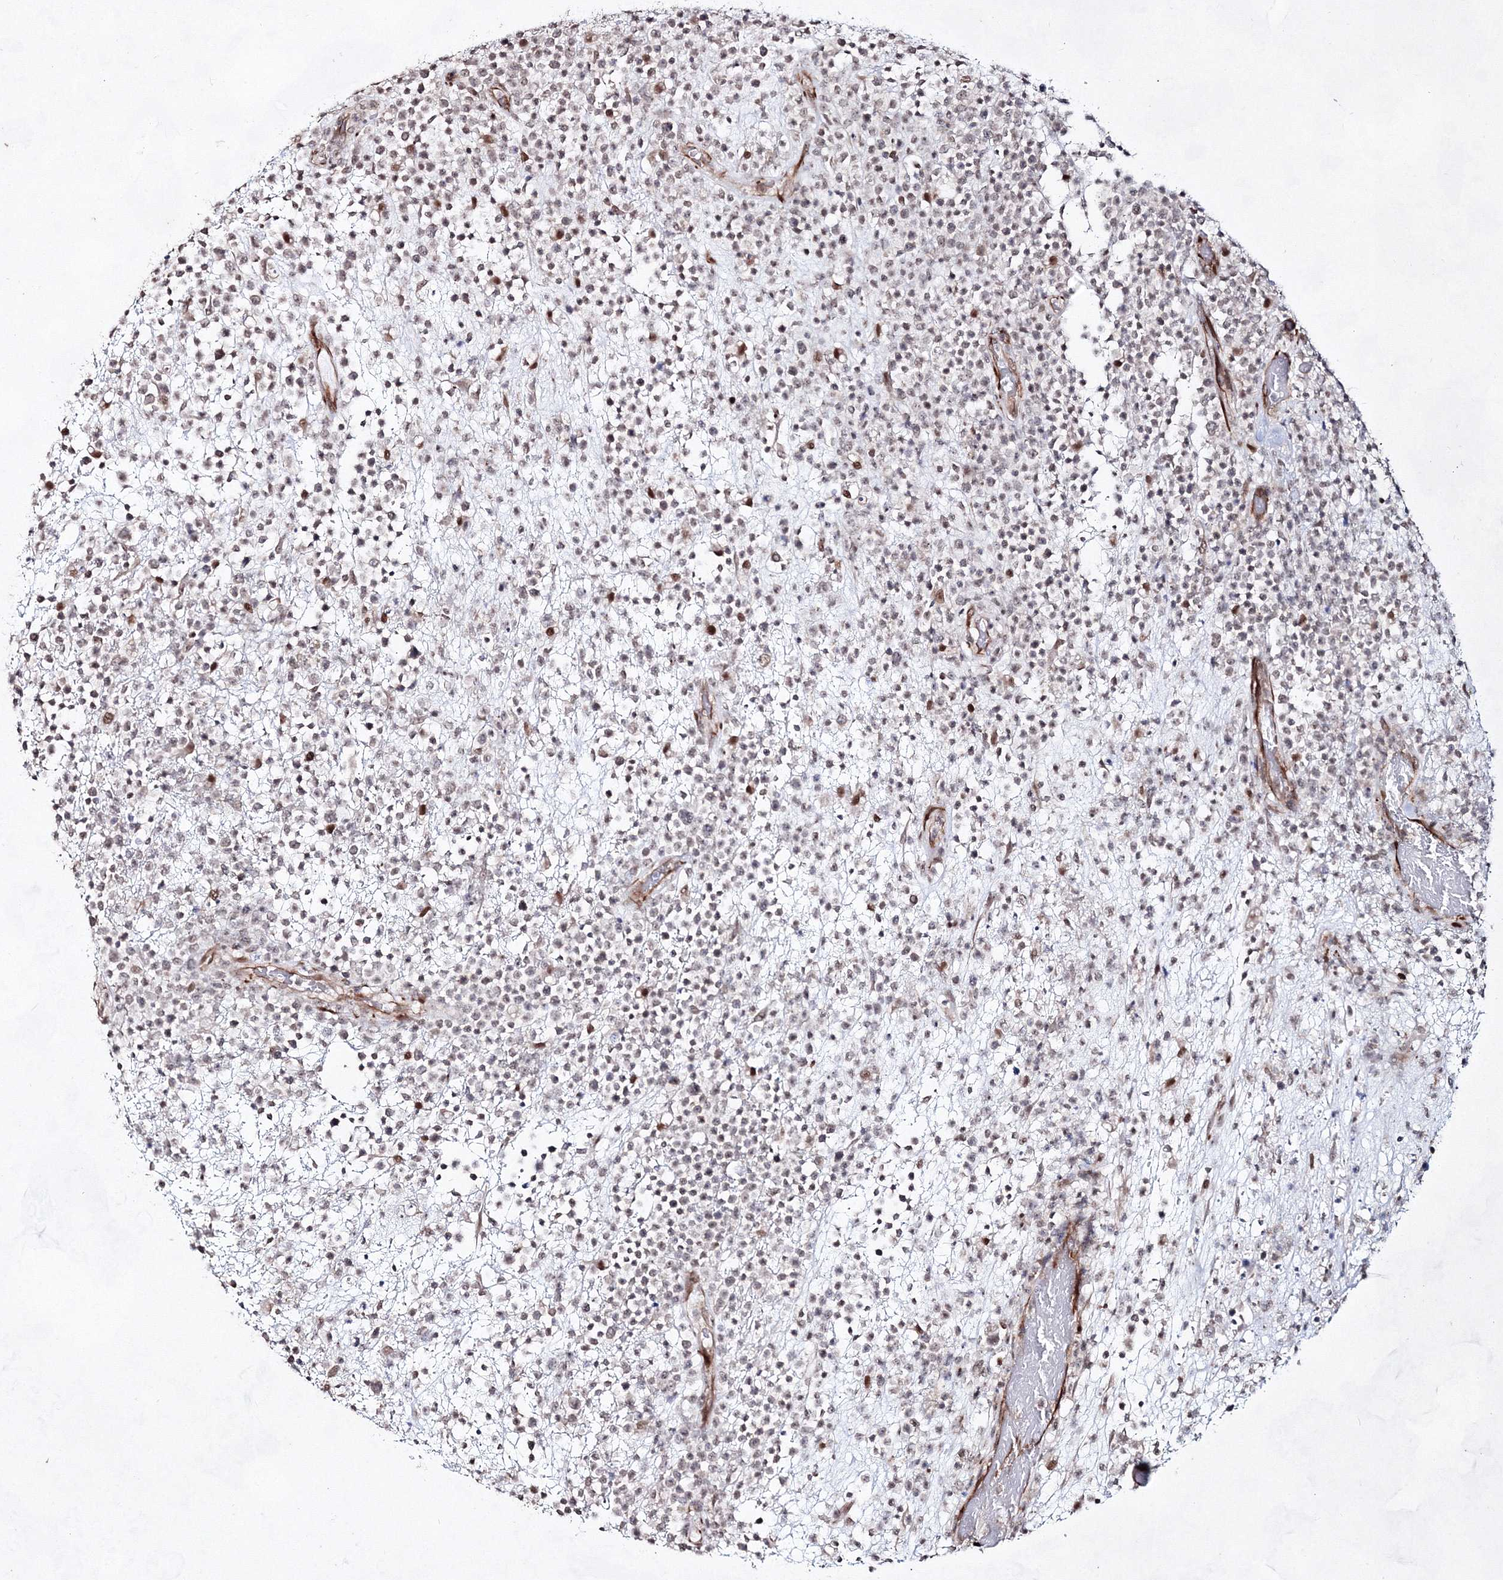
{"staining": {"intensity": "negative", "quantity": "none", "location": "none"}, "tissue": "lymphoma", "cell_type": "Tumor cells", "image_type": "cancer", "snomed": [{"axis": "morphology", "description": "Malignant lymphoma, non-Hodgkin's type, High grade"}, {"axis": "topography", "description": "Colon"}], "caption": "Immunohistochemistry (IHC) image of neoplastic tissue: lymphoma stained with DAB (3,3'-diaminobenzidine) exhibits no significant protein staining in tumor cells.", "gene": "SNIP1", "patient": {"sex": "female", "age": 53}}